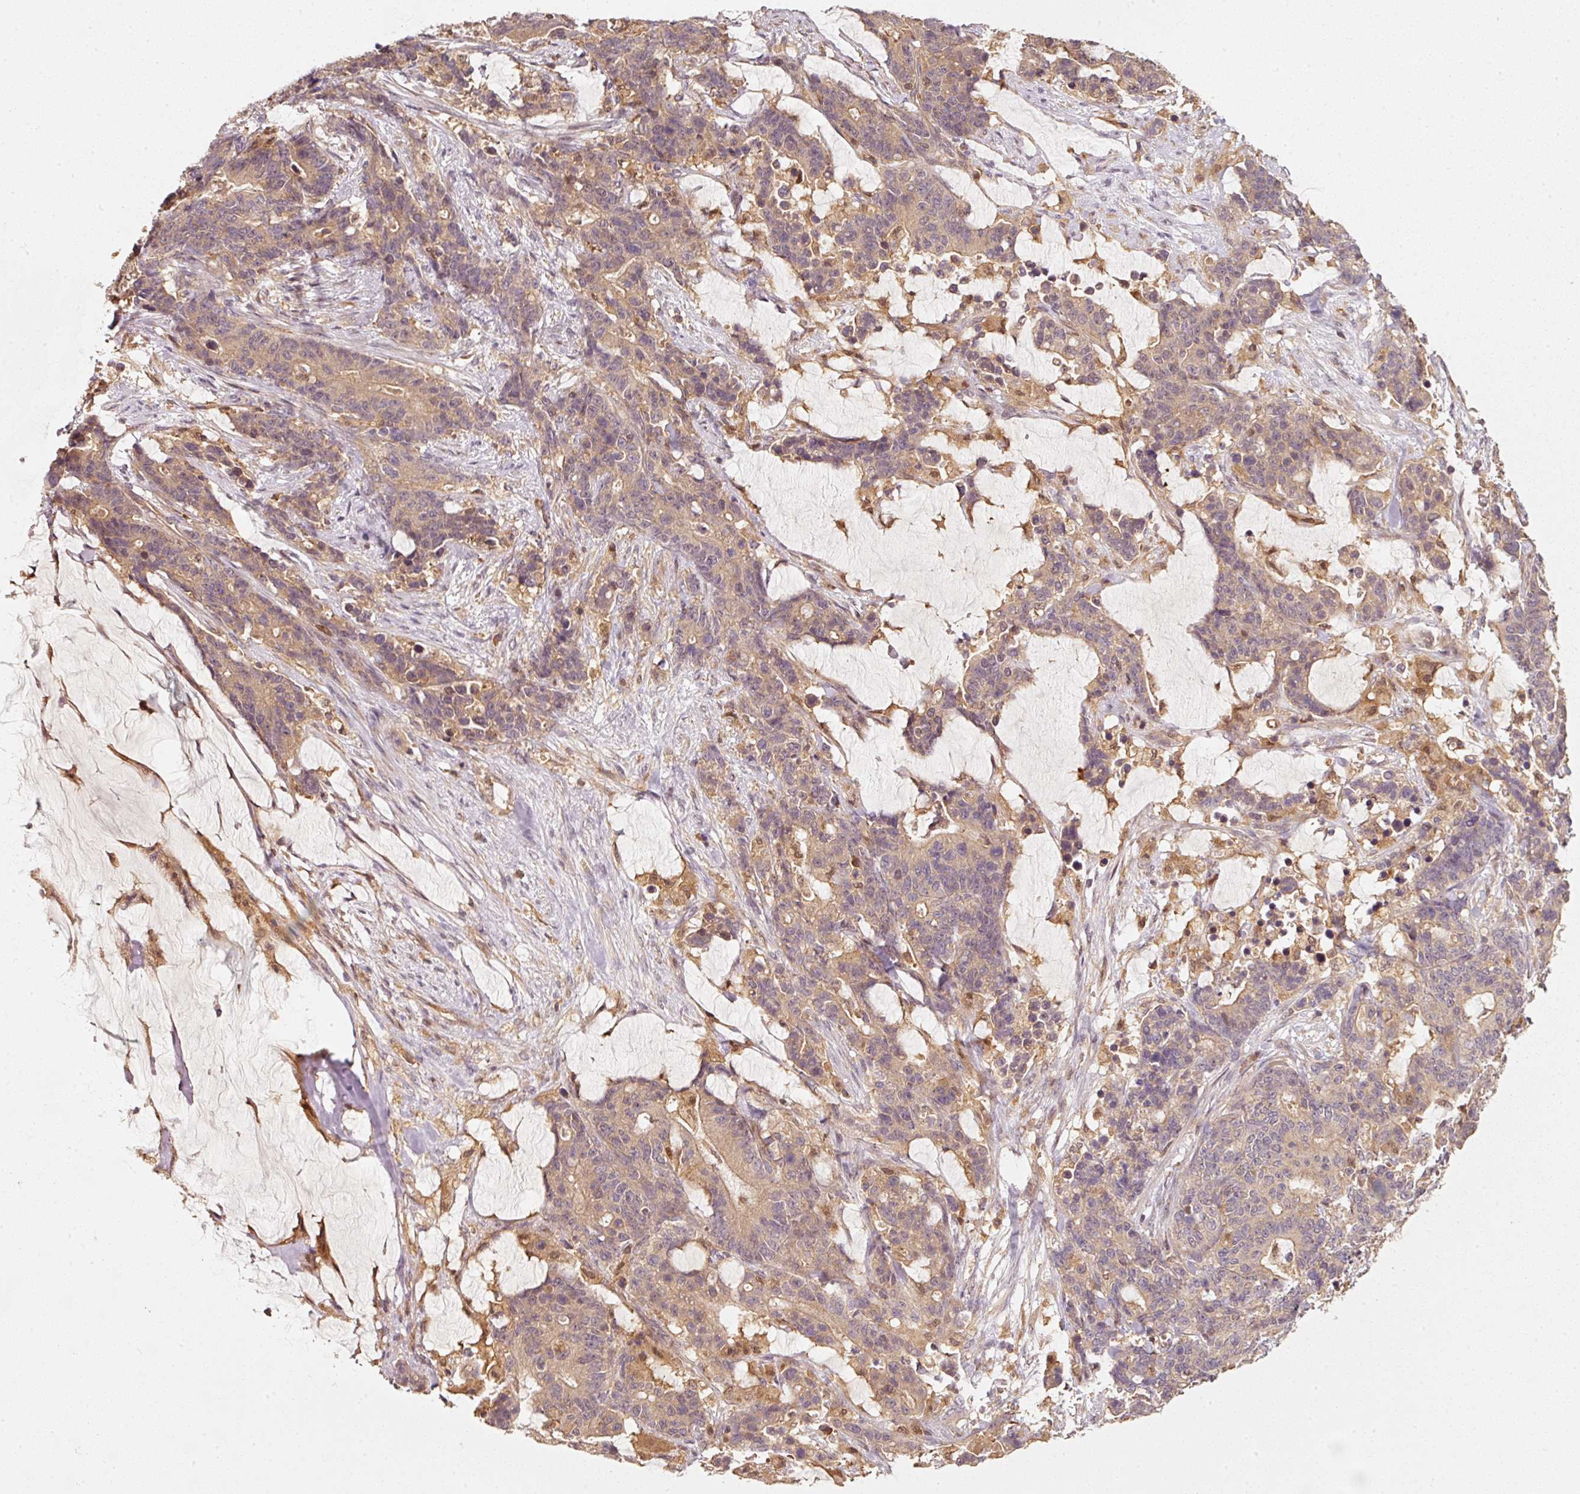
{"staining": {"intensity": "weak", "quantity": "25%-75%", "location": "cytoplasmic/membranous"}, "tissue": "stomach cancer", "cell_type": "Tumor cells", "image_type": "cancer", "snomed": [{"axis": "morphology", "description": "Normal tissue, NOS"}, {"axis": "morphology", "description": "Adenocarcinoma, NOS"}, {"axis": "topography", "description": "Stomach"}], "caption": "Immunohistochemistry image of human stomach adenocarcinoma stained for a protein (brown), which shows low levels of weak cytoplasmic/membranous positivity in approximately 25%-75% of tumor cells.", "gene": "RRAS2", "patient": {"sex": "female", "age": 64}}